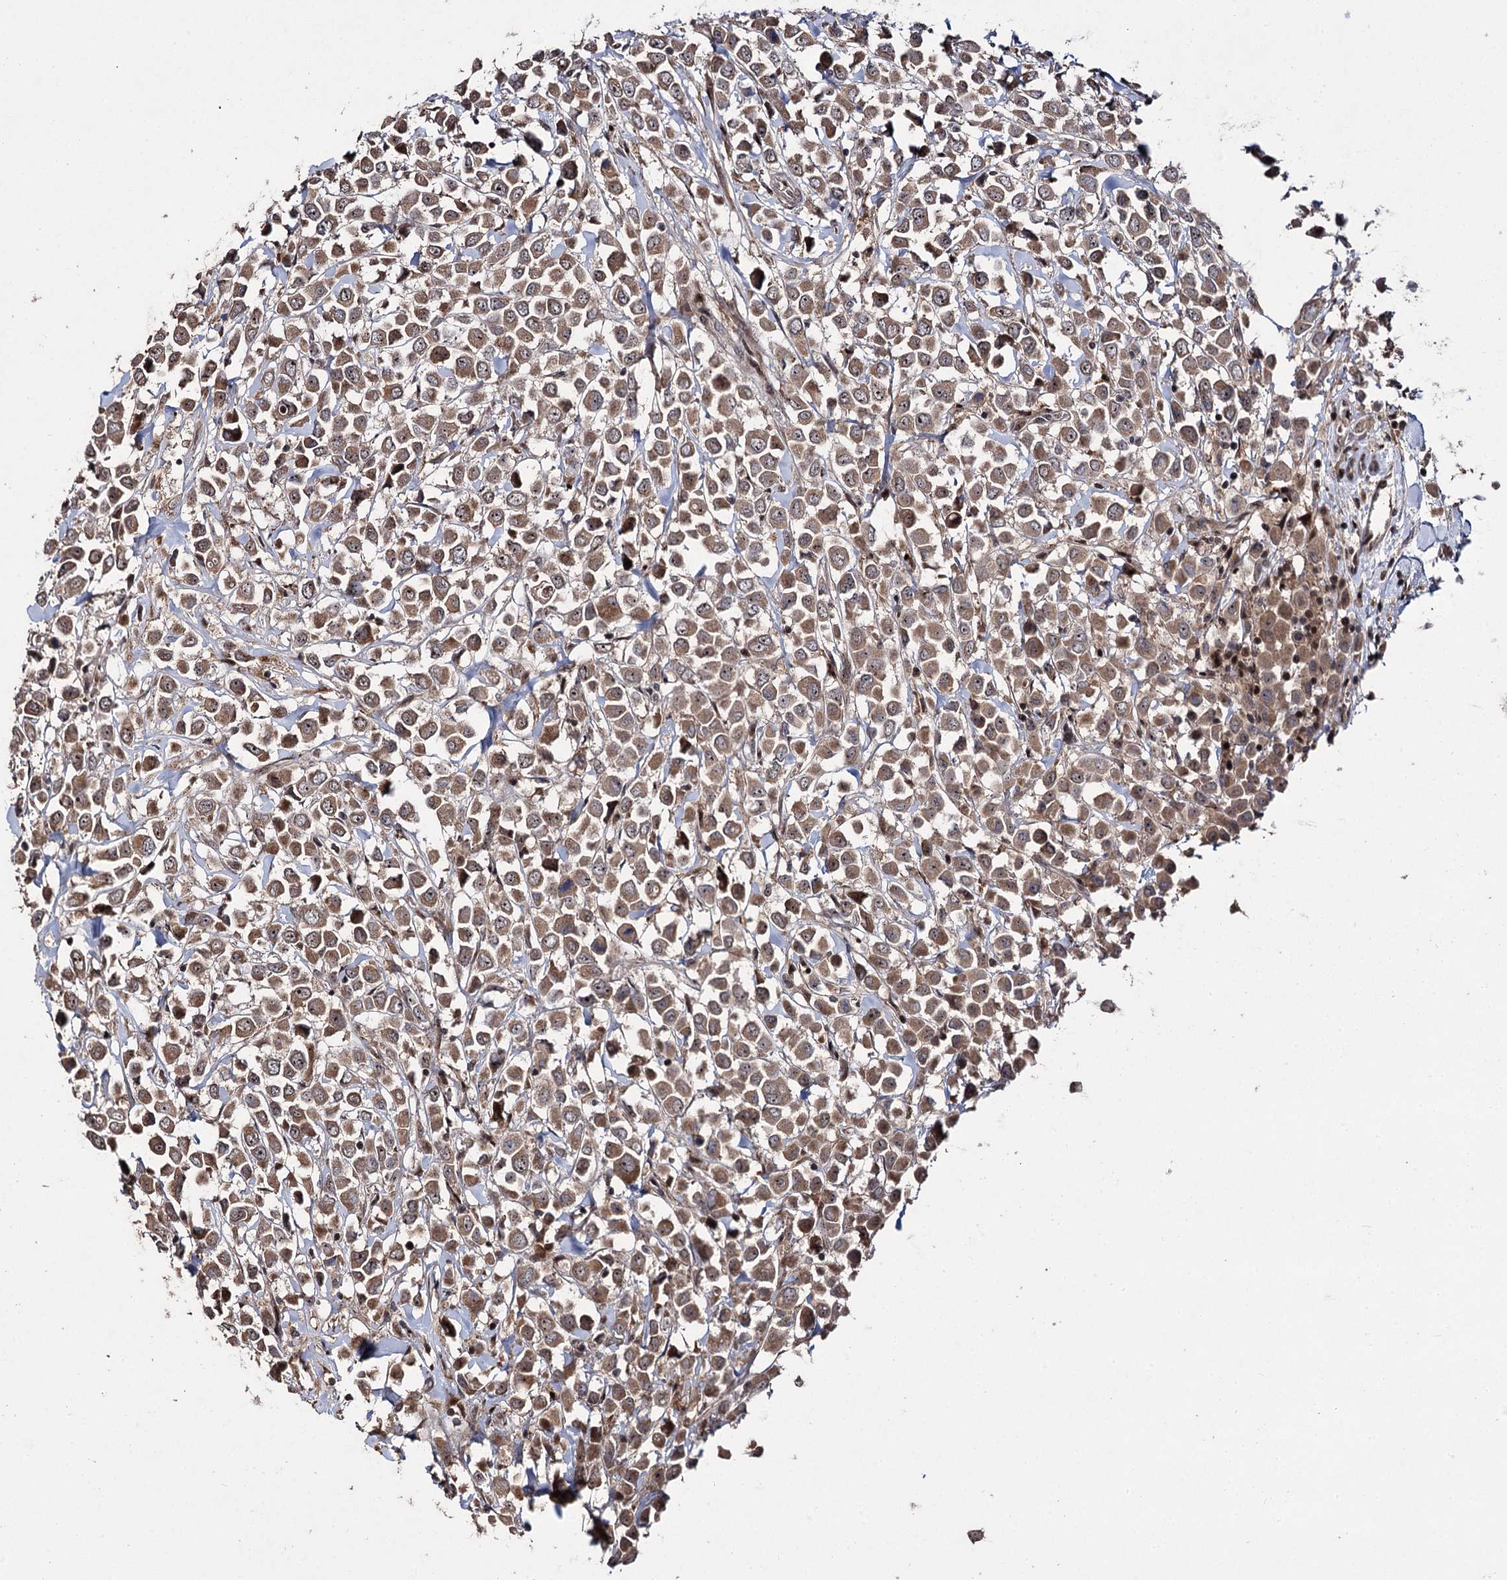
{"staining": {"intensity": "moderate", "quantity": ">75%", "location": "cytoplasmic/membranous,nuclear"}, "tissue": "breast cancer", "cell_type": "Tumor cells", "image_type": "cancer", "snomed": [{"axis": "morphology", "description": "Duct carcinoma"}, {"axis": "topography", "description": "Breast"}], "caption": "Breast cancer (invasive ductal carcinoma) stained with a brown dye reveals moderate cytoplasmic/membranous and nuclear positive positivity in about >75% of tumor cells.", "gene": "MKNK2", "patient": {"sex": "female", "age": 61}}